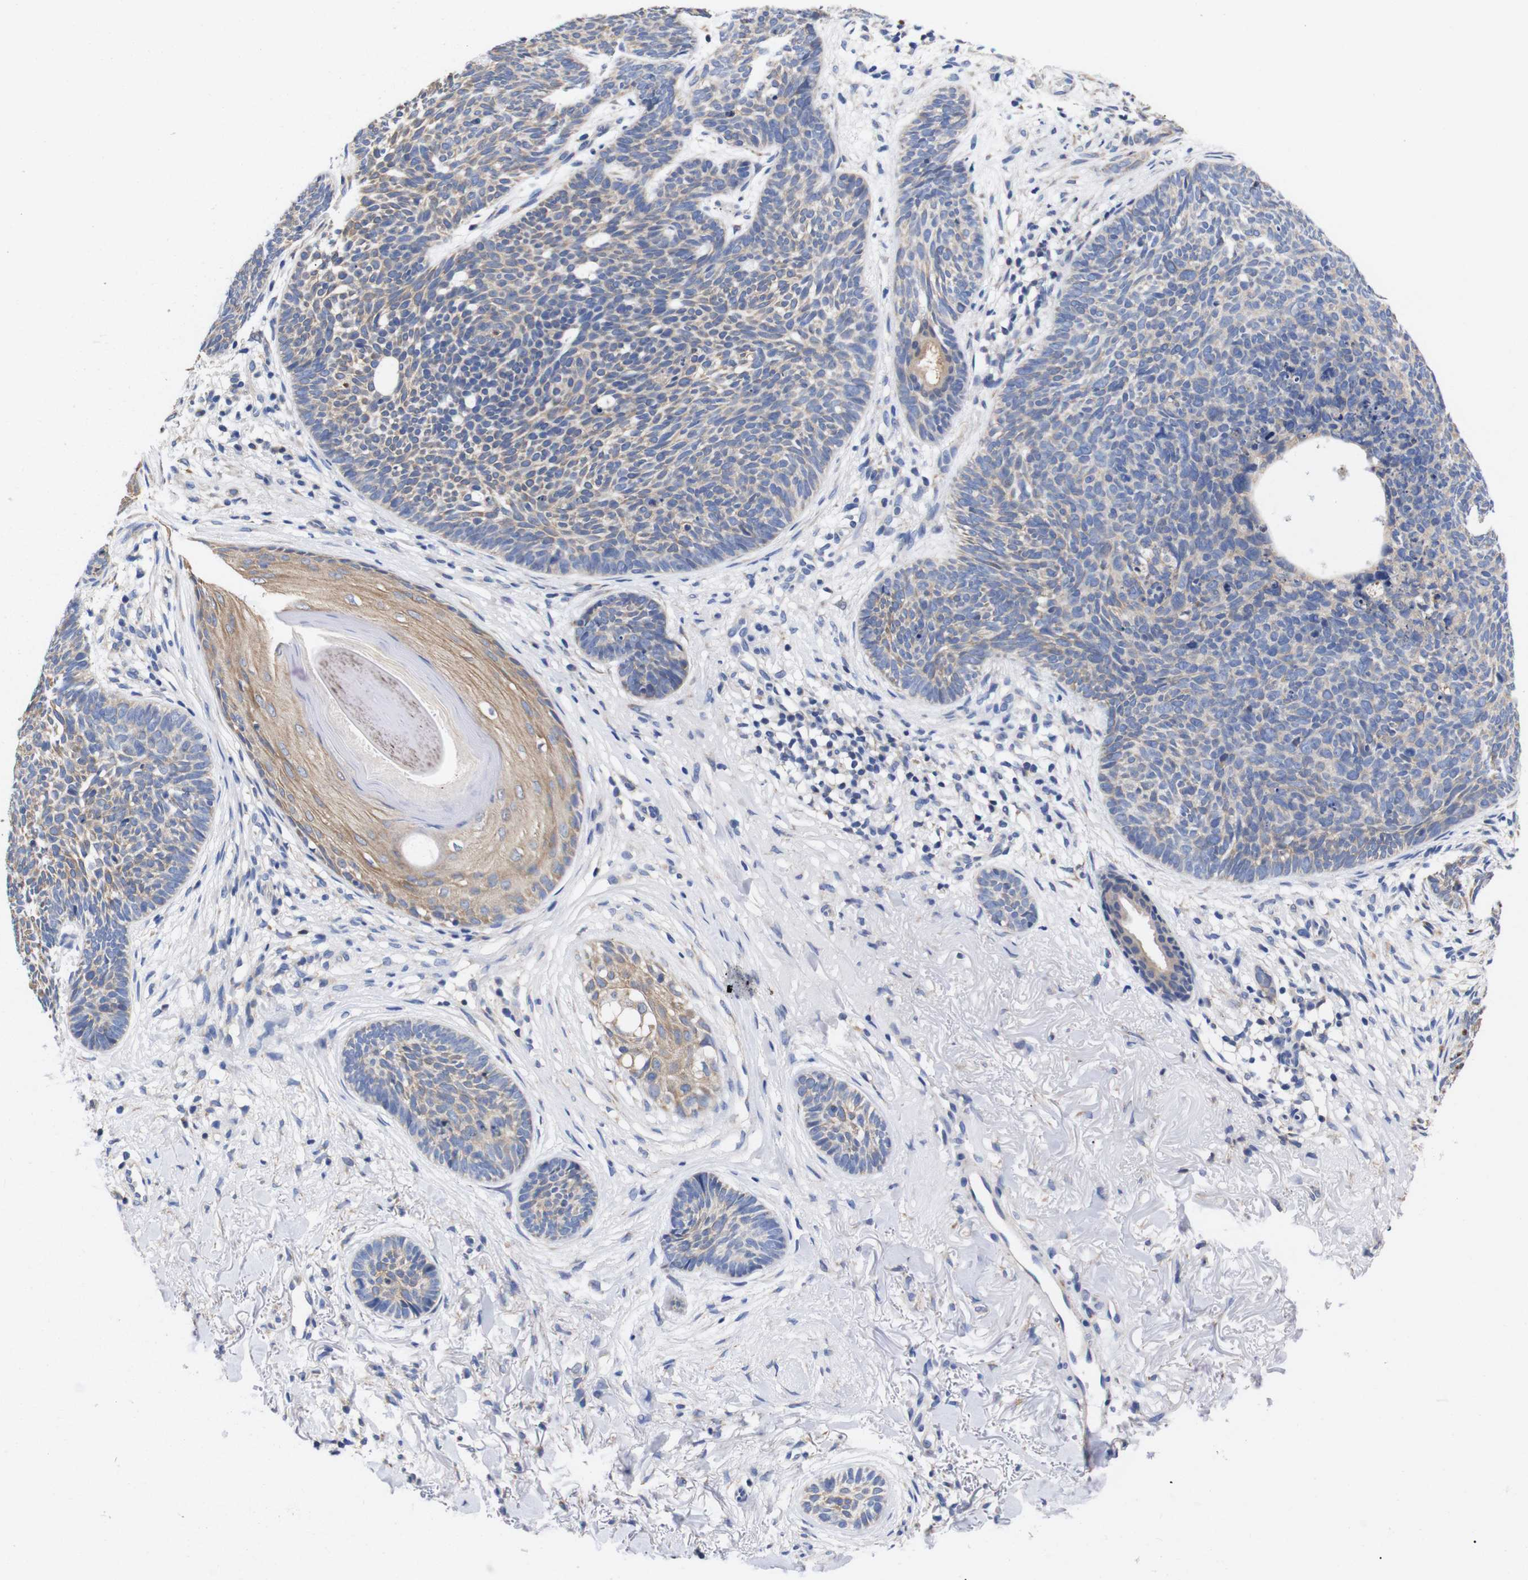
{"staining": {"intensity": "weak", "quantity": ">75%", "location": "cytoplasmic/membranous"}, "tissue": "skin cancer", "cell_type": "Tumor cells", "image_type": "cancer", "snomed": [{"axis": "morphology", "description": "Basal cell carcinoma"}, {"axis": "topography", "description": "Skin"}], "caption": "Skin cancer (basal cell carcinoma) was stained to show a protein in brown. There is low levels of weak cytoplasmic/membranous staining in approximately >75% of tumor cells. (Stains: DAB (3,3'-diaminobenzidine) in brown, nuclei in blue, Microscopy: brightfield microscopy at high magnification).", "gene": "OPN3", "patient": {"sex": "female", "age": 70}}